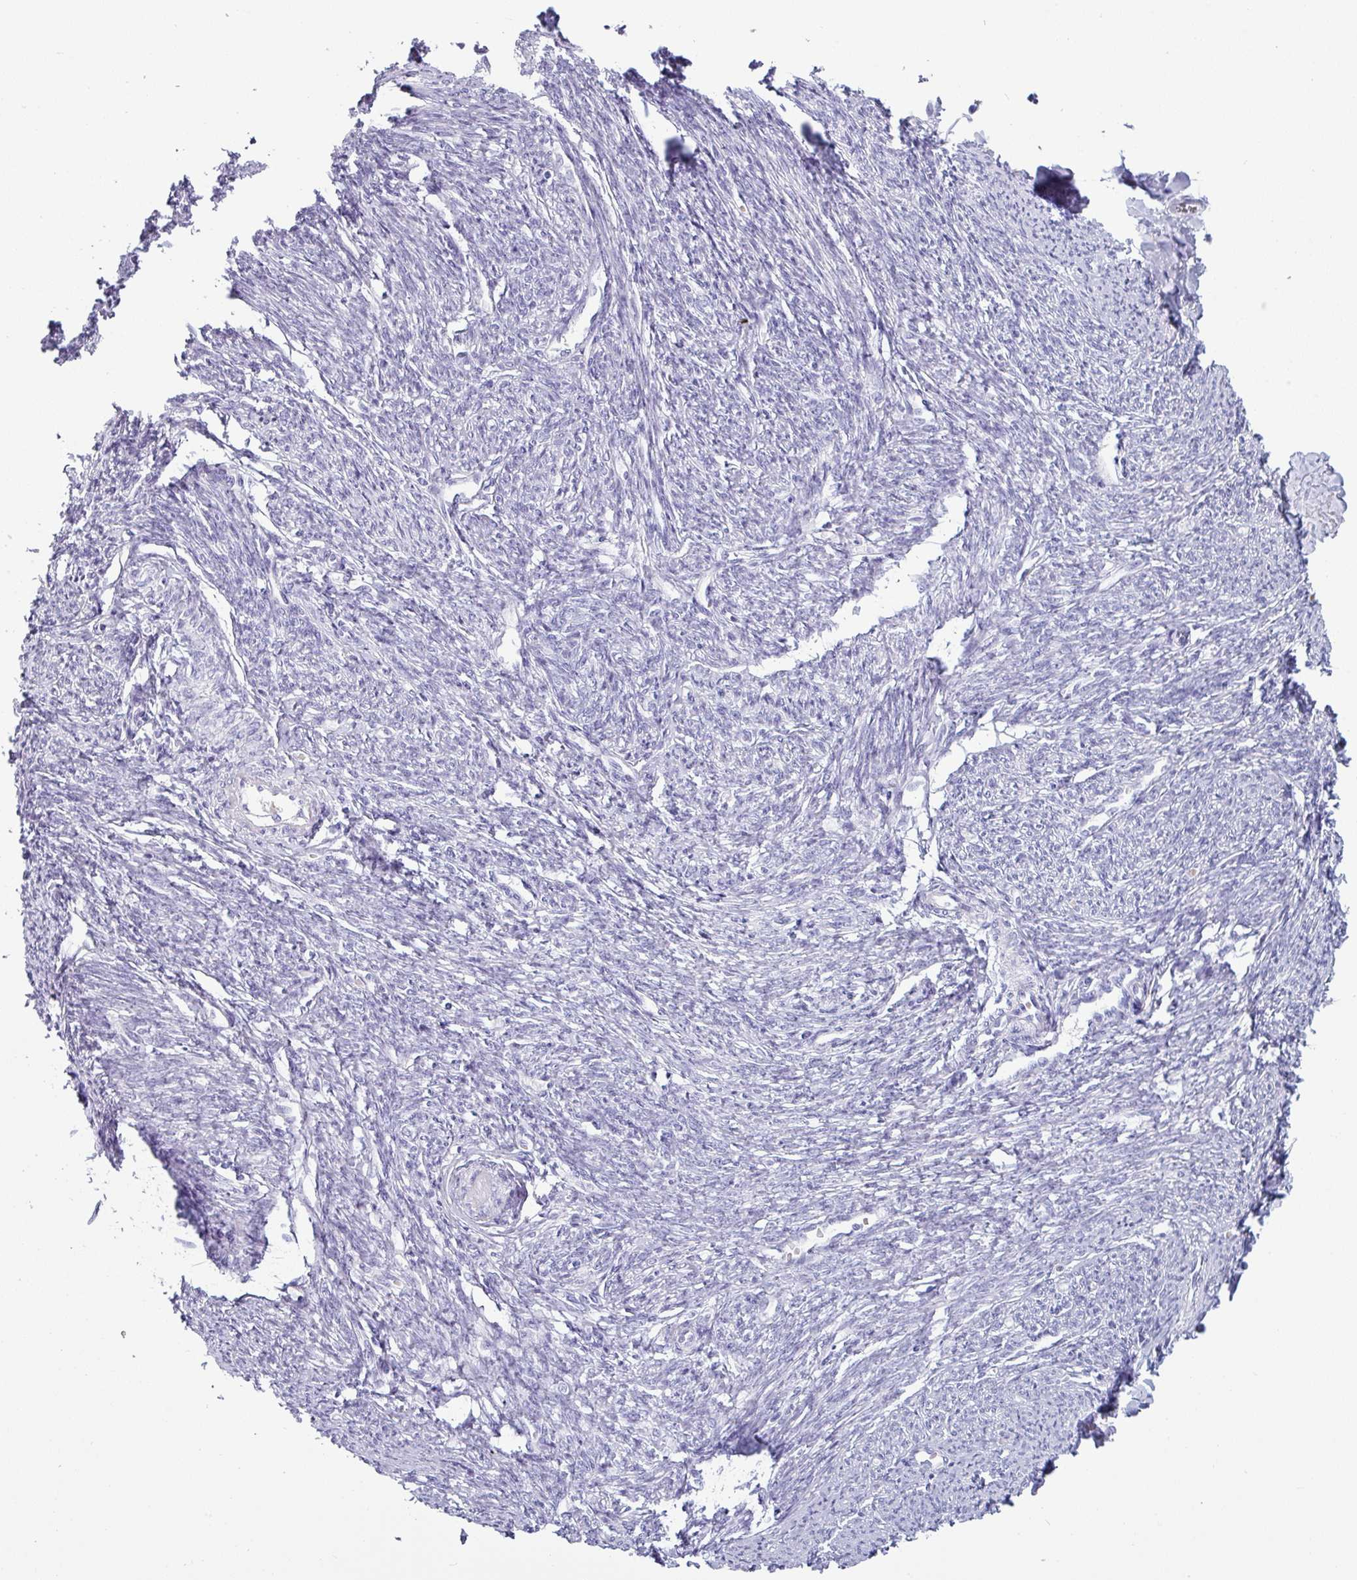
{"staining": {"intensity": "negative", "quantity": "none", "location": "none"}, "tissue": "smooth muscle", "cell_type": "Smooth muscle cells", "image_type": "normal", "snomed": [{"axis": "morphology", "description": "Normal tissue, NOS"}, {"axis": "topography", "description": "Smooth muscle"}, {"axis": "topography", "description": "Fallopian tube"}], "caption": "DAB (3,3'-diaminobenzidine) immunohistochemical staining of unremarkable smooth muscle displays no significant staining in smooth muscle cells.", "gene": "CRYBB2", "patient": {"sex": "female", "age": 59}}